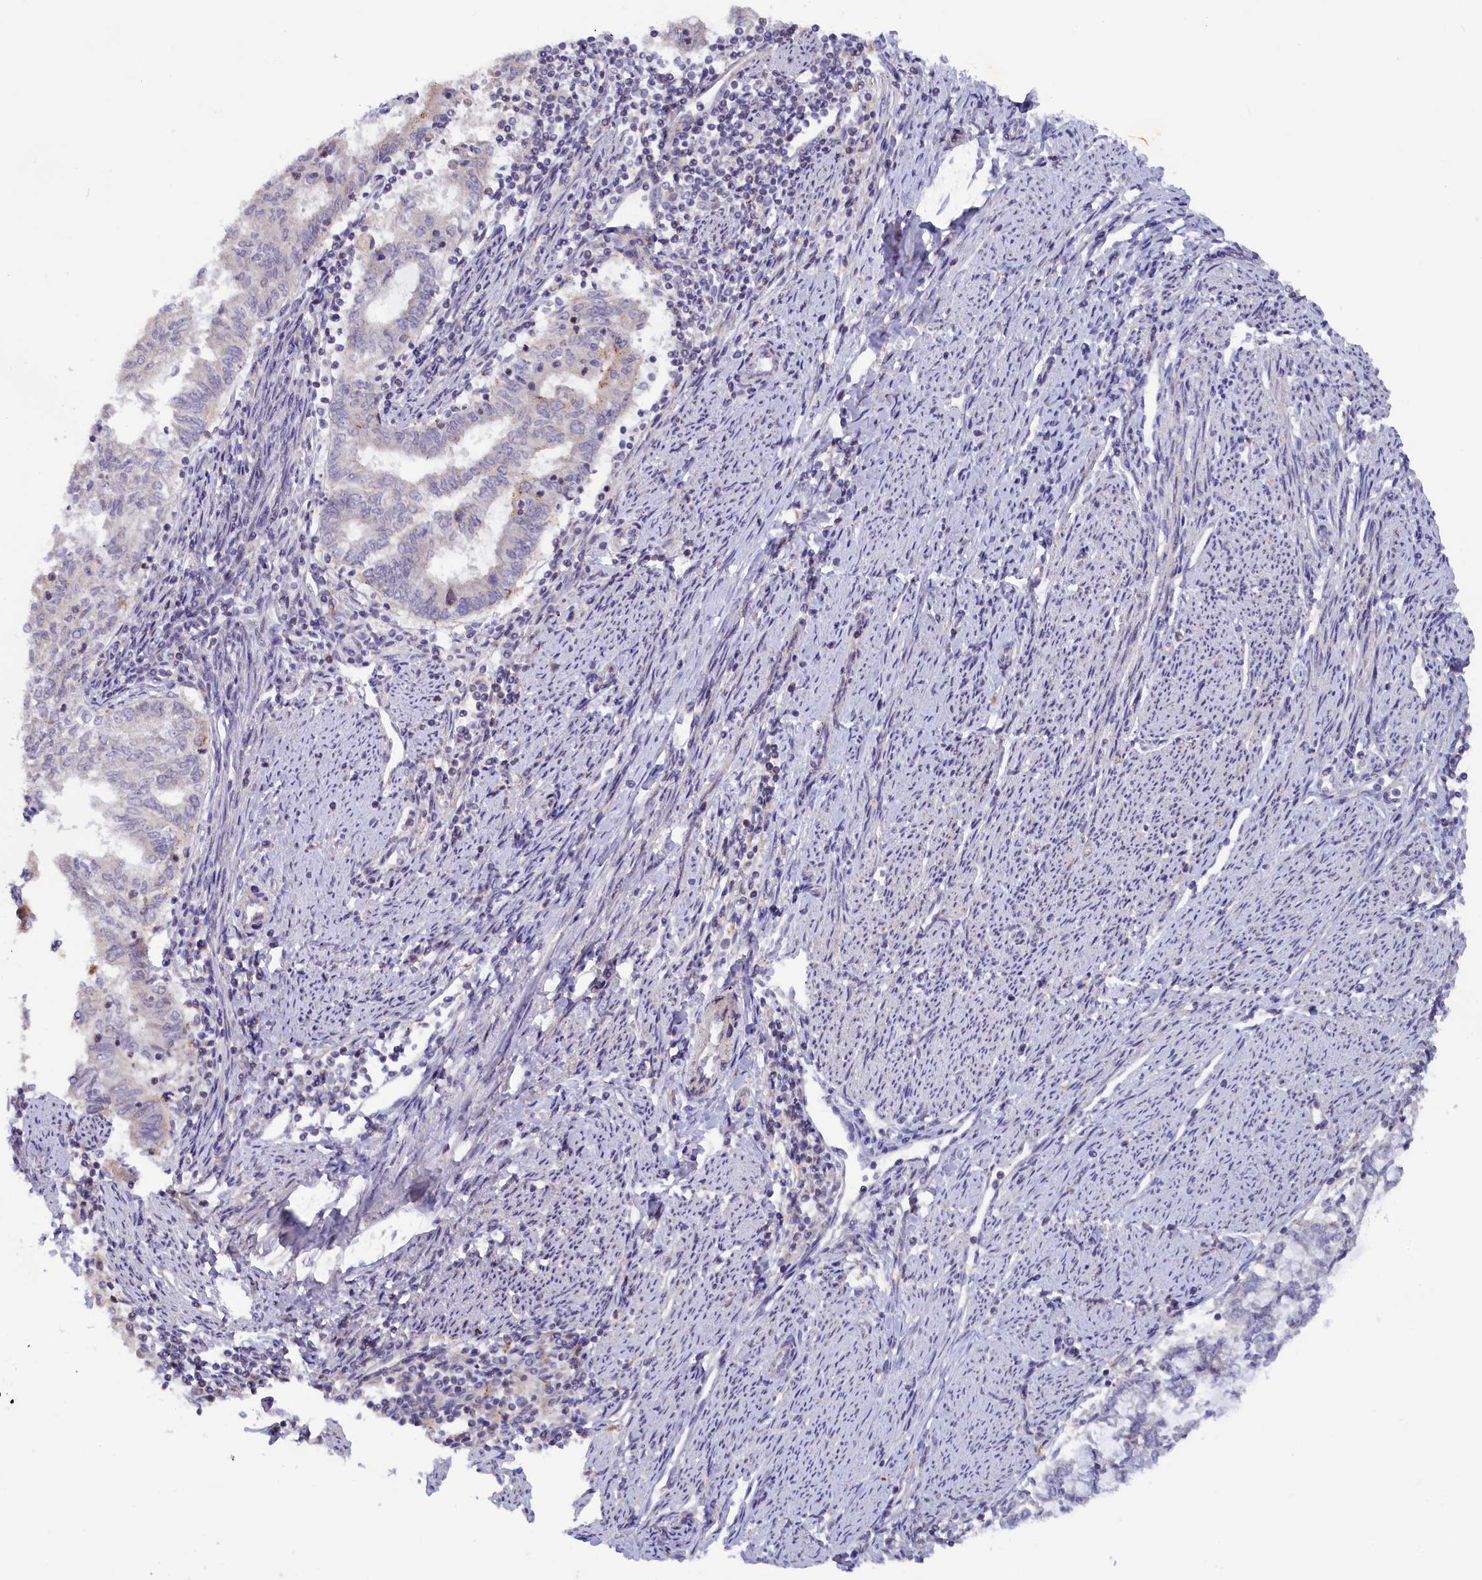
{"staining": {"intensity": "weak", "quantity": "<25%", "location": "cytoplasmic/membranous"}, "tissue": "endometrial cancer", "cell_type": "Tumor cells", "image_type": "cancer", "snomed": [{"axis": "morphology", "description": "Adenocarcinoma, NOS"}, {"axis": "topography", "description": "Endometrium"}], "caption": "Endometrial adenocarcinoma was stained to show a protein in brown. There is no significant staining in tumor cells.", "gene": "HYKK", "patient": {"sex": "female", "age": 79}}